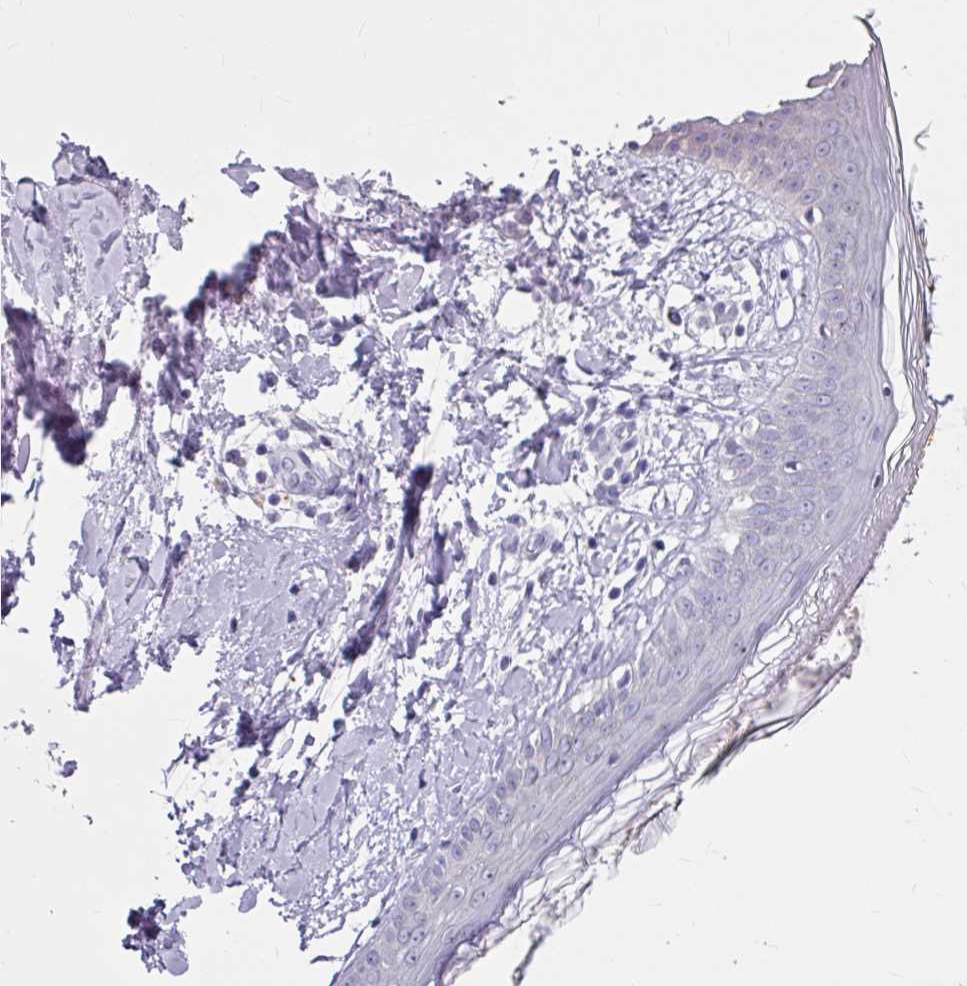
{"staining": {"intensity": "negative", "quantity": "none", "location": "none"}, "tissue": "skin", "cell_type": "Fibroblasts", "image_type": "normal", "snomed": [{"axis": "morphology", "description": "Normal tissue, NOS"}, {"axis": "topography", "description": "Skin"}], "caption": "The photomicrograph demonstrates no staining of fibroblasts in normal skin.", "gene": "ANKRD1", "patient": {"sex": "female", "age": 34}}